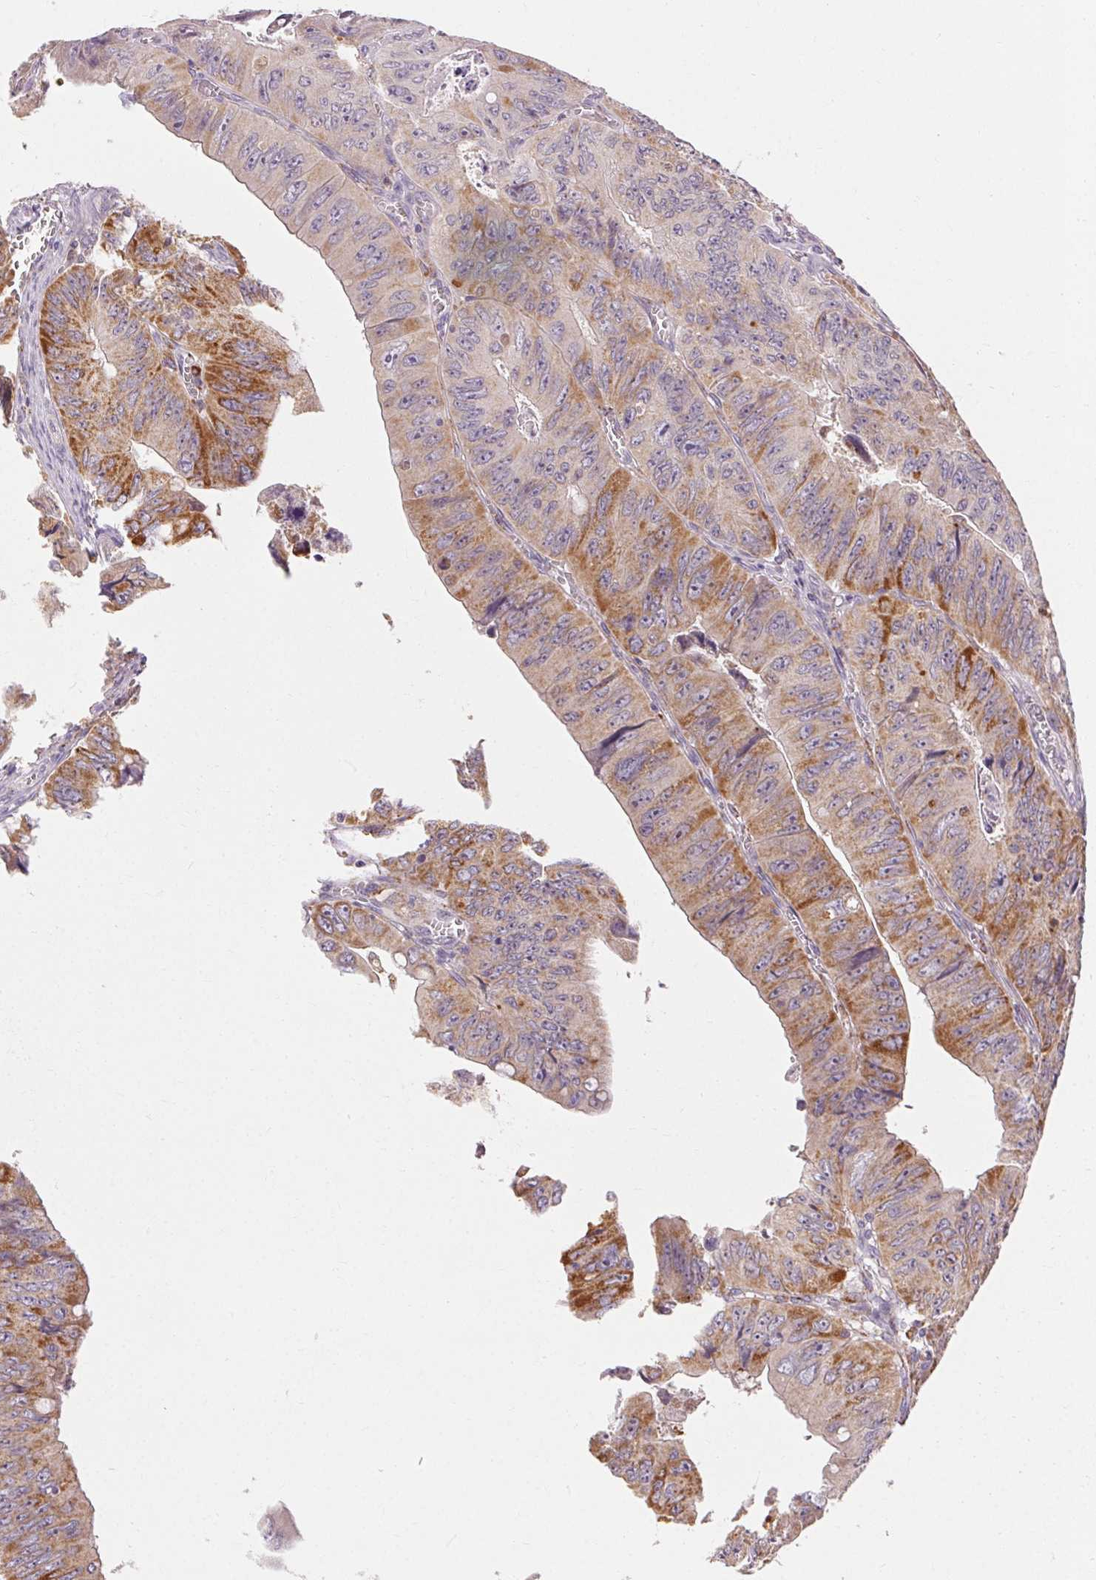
{"staining": {"intensity": "moderate", "quantity": ">75%", "location": "cytoplasmic/membranous"}, "tissue": "colorectal cancer", "cell_type": "Tumor cells", "image_type": "cancer", "snomed": [{"axis": "morphology", "description": "Adenocarcinoma, NOS"}, {"axis": "topography", "description": "Colon"}], "caption": "High-power microscopy captured an IHC image of colorectal cancer, revealing moderate cytoplasmic/membranous expression in approximately >75% of tumor cells.", "gene": "REP15", "patient": {"sex": "female", "age": 84}}